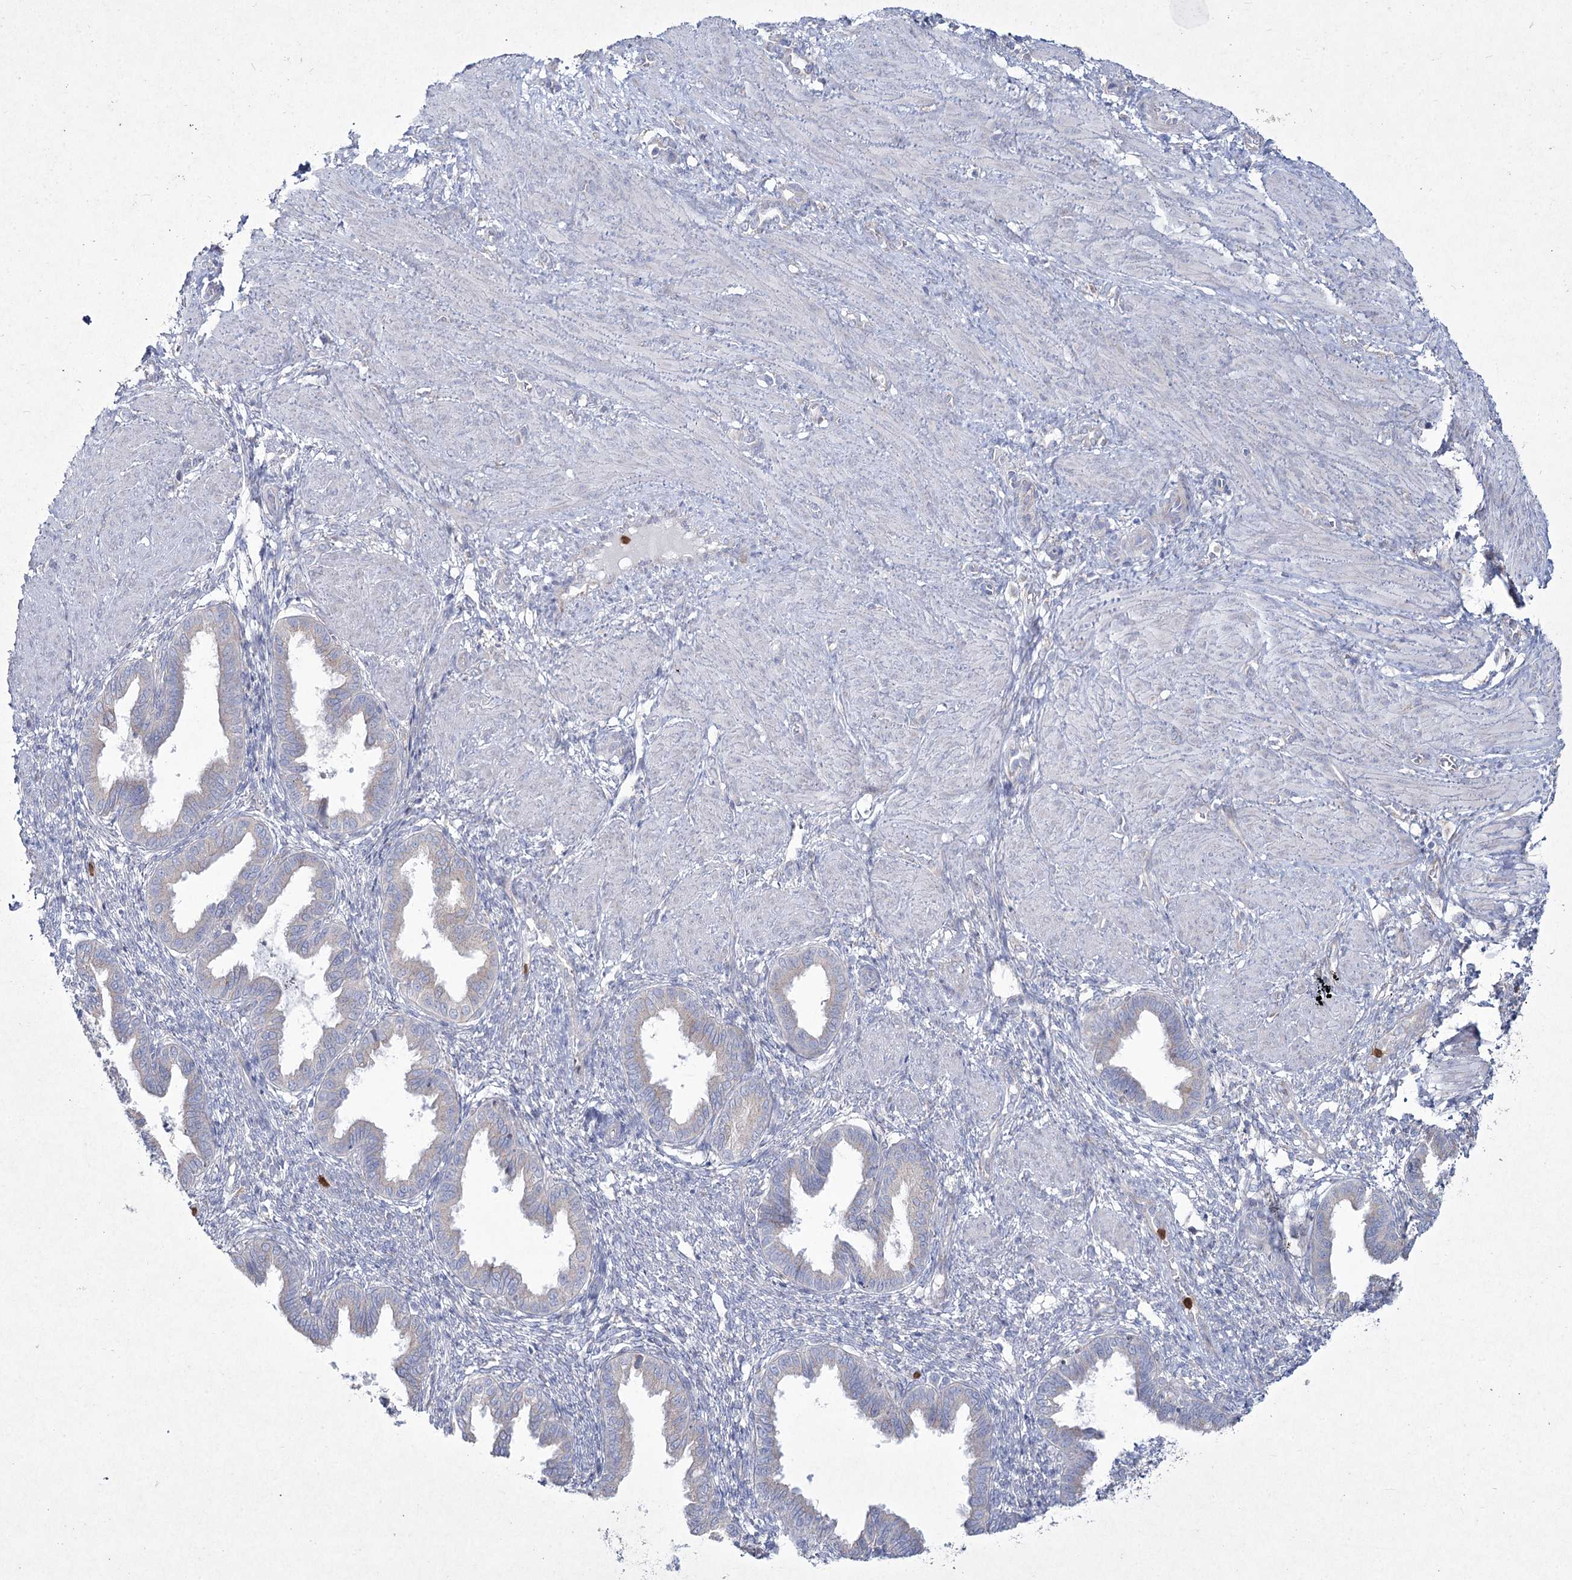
{"staining": {"intensity": "negative", "quantity": "none", "location": "none"}, "tissue": "endometrium", "cell_type": "Cells in endometrial stroma", "image_type": "normal", "snomed": [{"axis": "morphology", "description": "Normal tissue, NOS"}, {"axis": "topography", "description": "Endometrium"}], "caption": "IHC of normal endometrium reveals no positivity in cells in endometrial stroma.", "gene": "NIPAL4", "patient": {"sex": "female", "age": 33}}